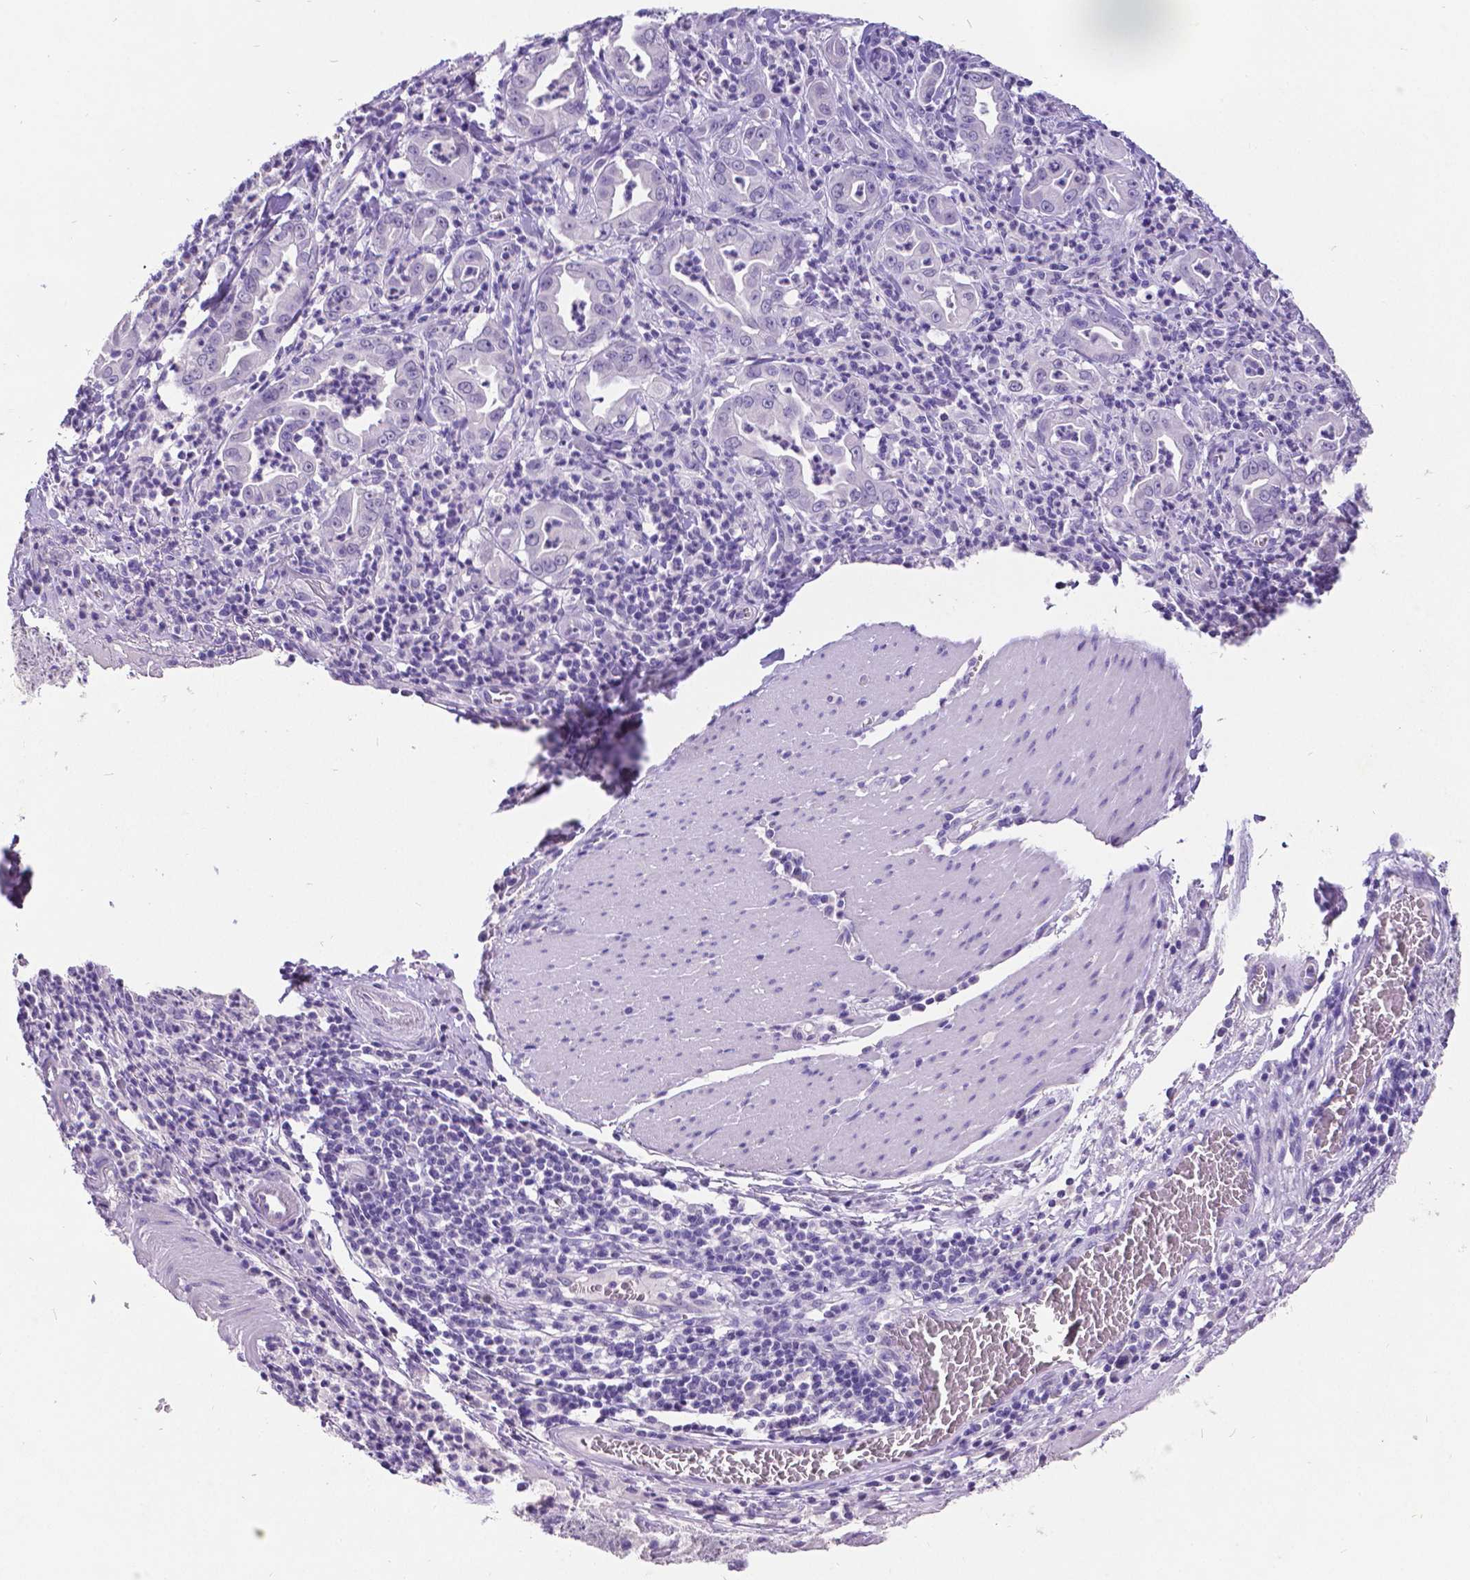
{"staining": {"intensity": "negative", "quantity": "none", "location": "none"}, "tissue": "stomach cancer", "cell_type": "Tumor cells", "image_type": "cancer", "snomed": [{"axis": "morphology", "description": "Adenocarcinoma, NOS"}, {"axis": "topography", "description": "Stomach, upper"}], "caption": "Adenocarcinoma (stomach) was stained to show a protein in brown. There is no significant positivity in tumor cells.", "gene": "SATB2", "patient": {"sex": "female", "age": 79}}